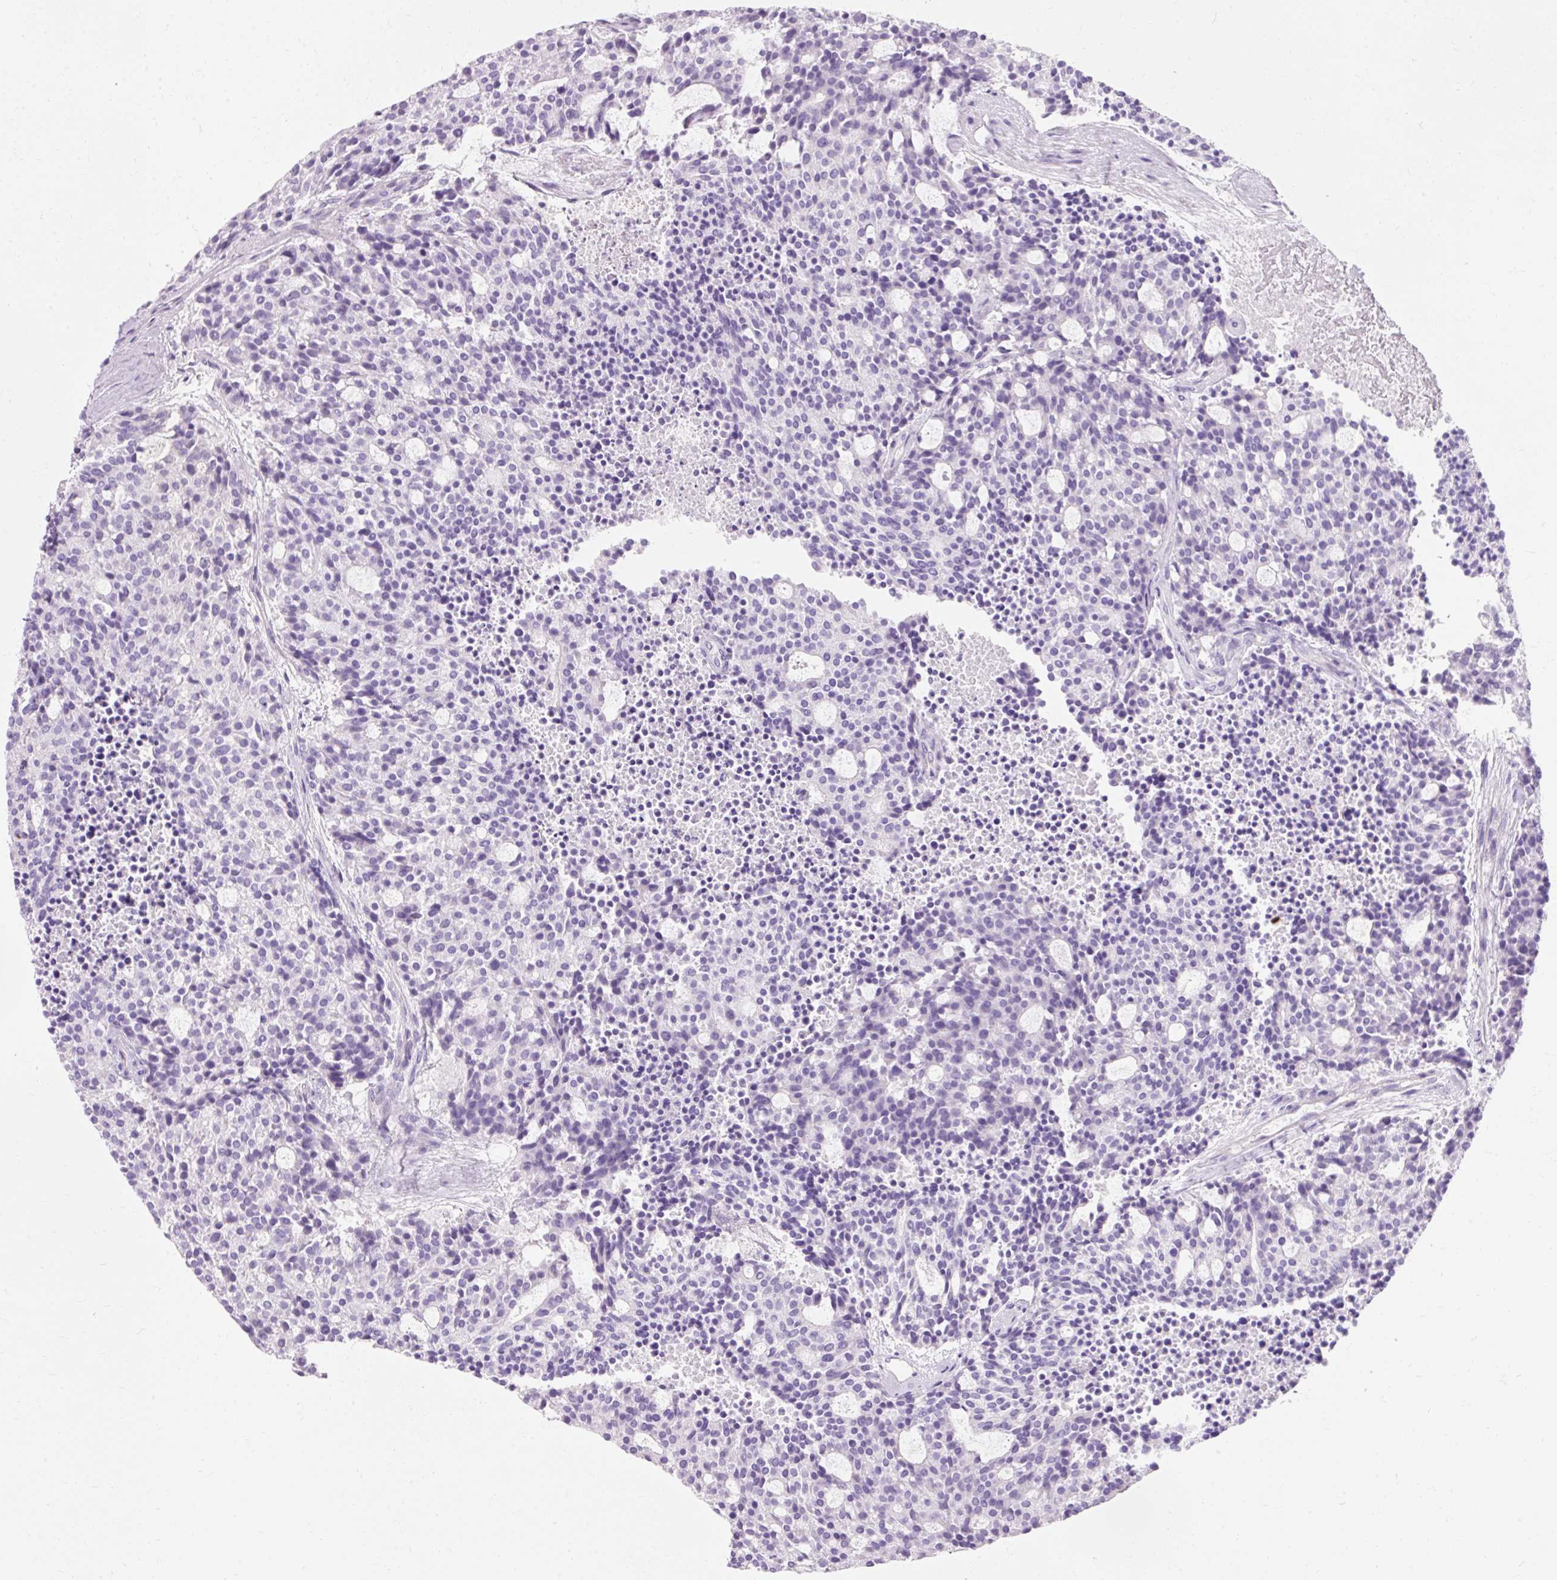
{"staining": {"intensity": "negative", "quantity": "none", "location": "none"}, "tissue": "carcinoid", "cell_type": "Tumor cells", "image_type": "cancer", "snomed": [{"axis": "morphology", "description": "Carcinoid, malignant, NOS"}, {"axis": "topography", "description": "Pancreas"}], "caption": "Immunohistochemical staining of carcinoid (malignant) exhibits no significant expression in tumor cells.", "gene": "TMEM213", "patient": {"sex": "female", "age": 54}}